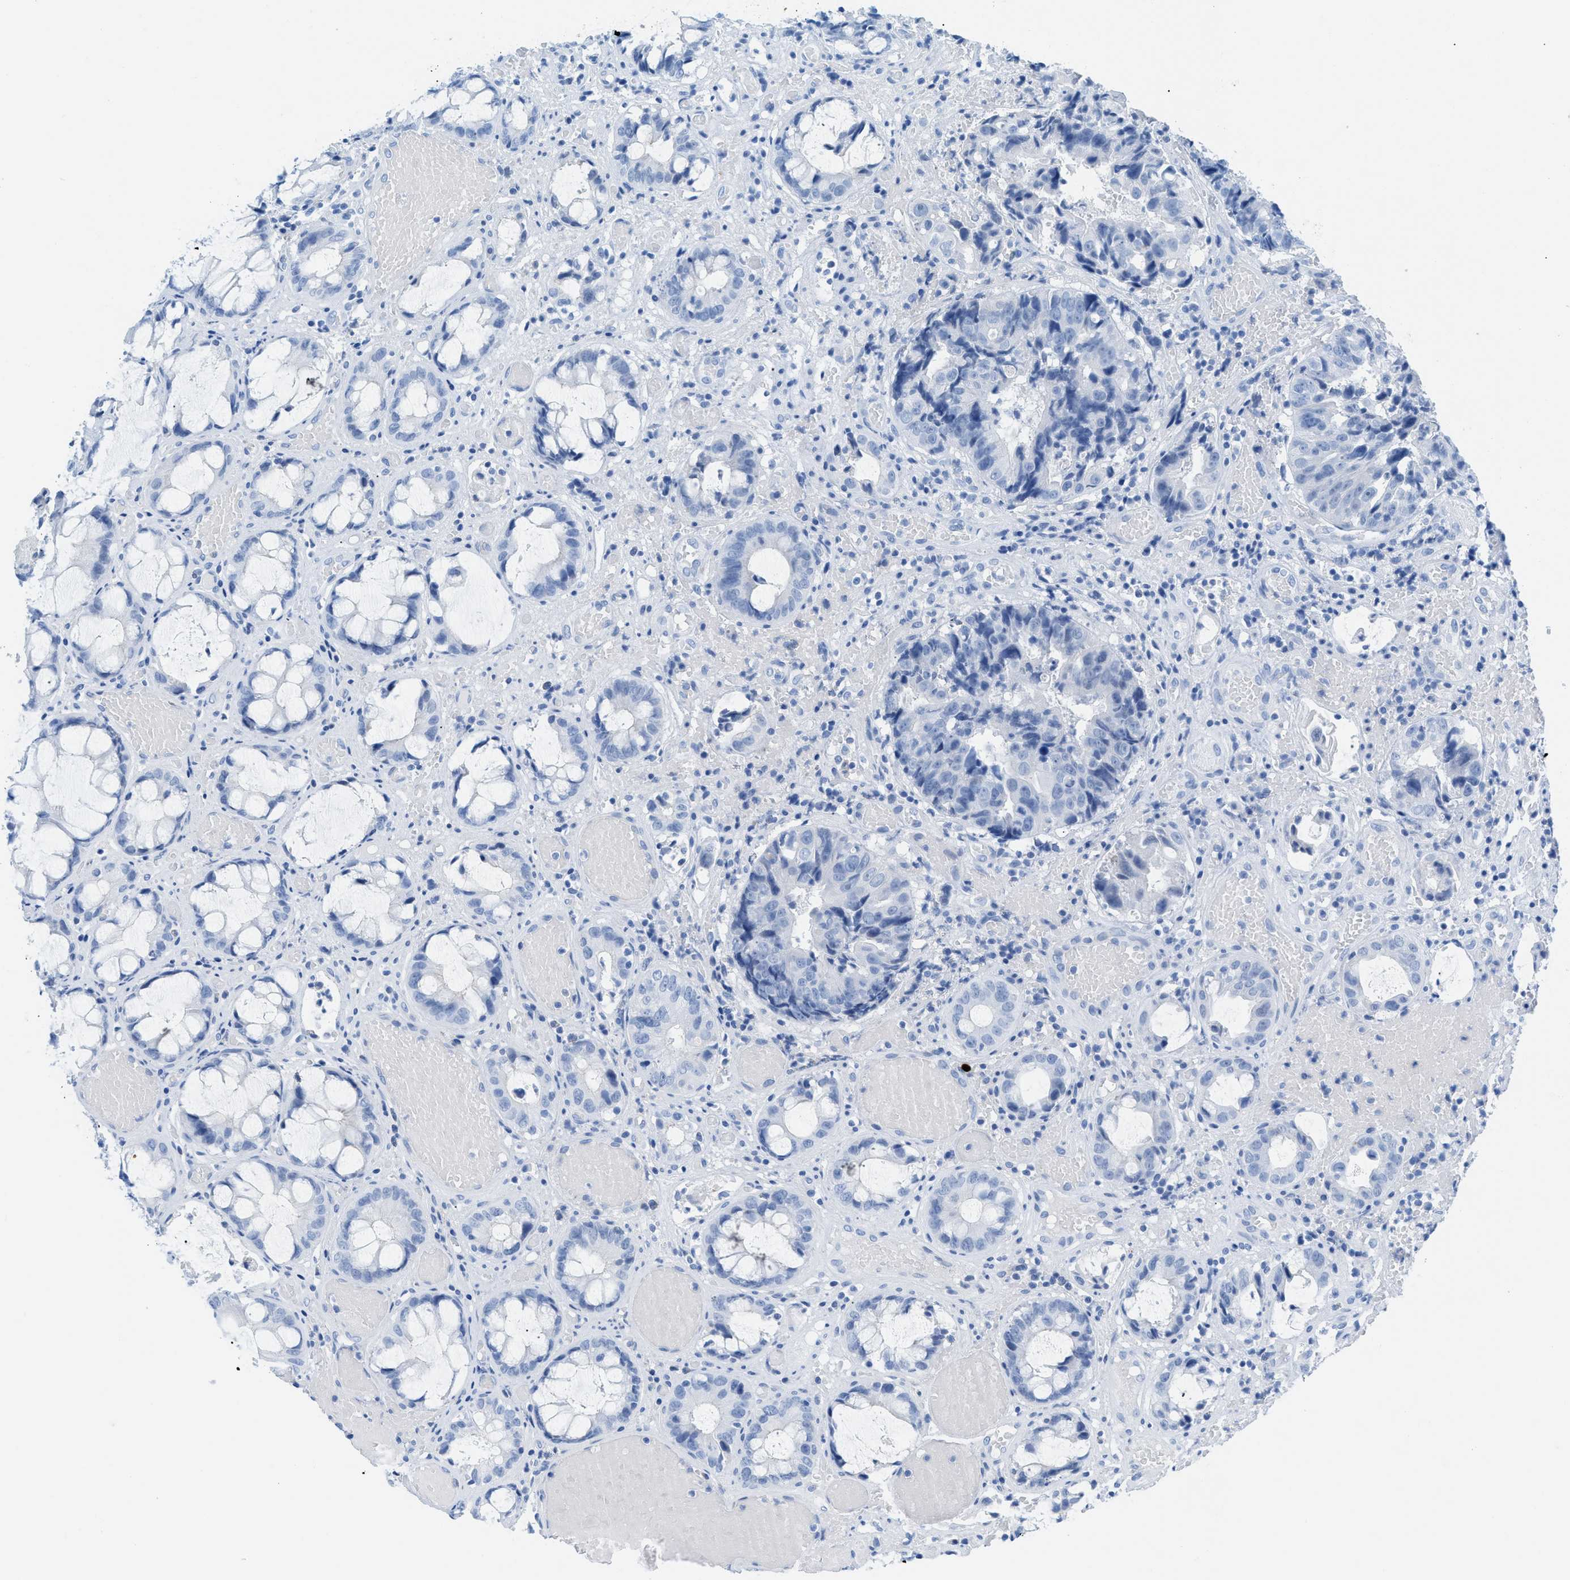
{"staining": {"intensity": "negative", "quantity": "none", "location": "none"}, "tissue": "colorectal cancer", "cell_type": "Tumor cells", "image_type": "cancer", "snomed": [{"axis": "morphology", "description": "Adenocarcinoma, NOS"}, {"axis": "topography", "description": "Colon"}], "caption": "Immunohistochemistry (IHC) histopathology image of neoplastic tissue: human colorectal adenocarcinoma stained with DAB (3,3'-diaminobenzidine) reveals no significant protein expression in tumor cells.", "gene": "TCL1A", "patient": {"sex": "female", "age": 57}}